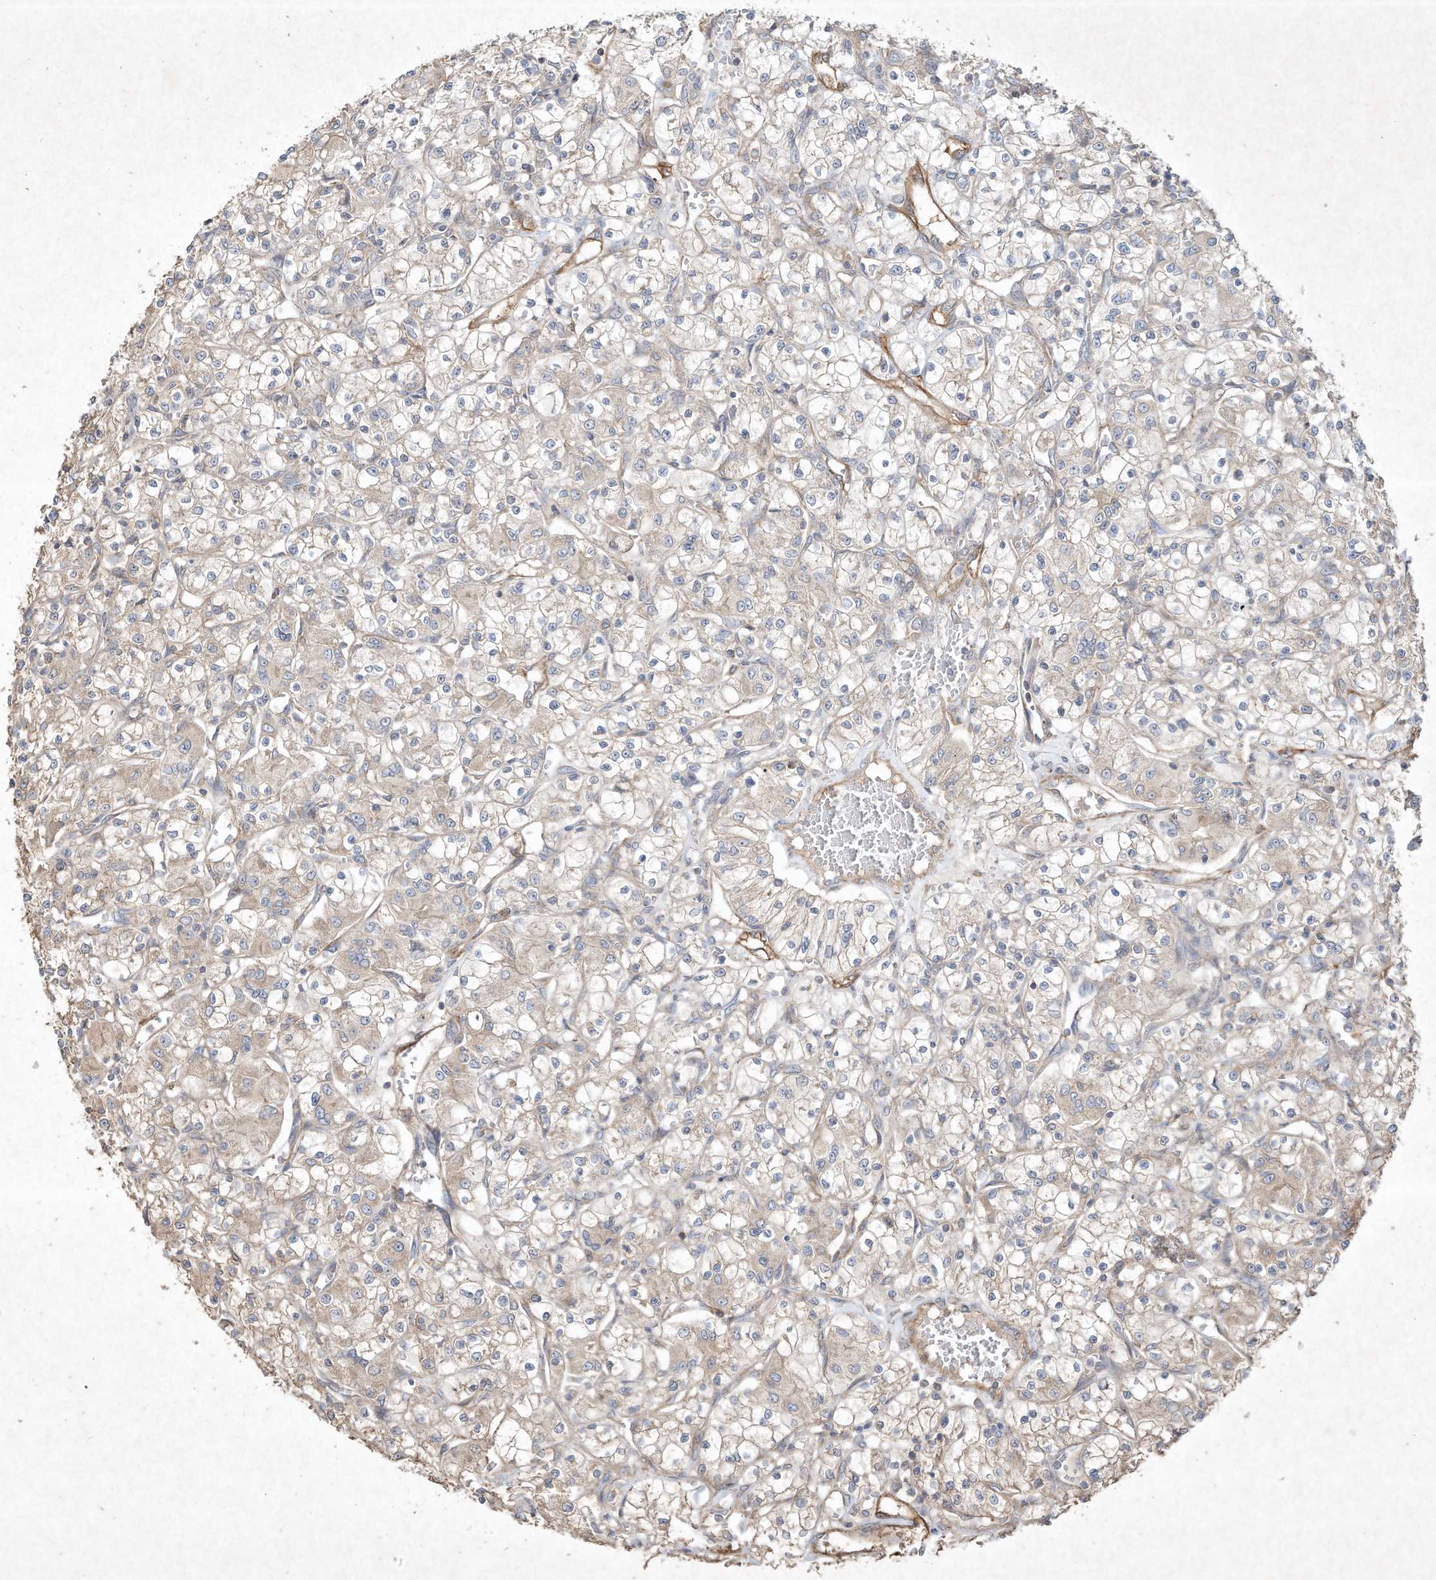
{"staining": {"intensity": "negative", "quantity": "none", "location": "none"}, "tissue": "renal cancer", "cell_type": "Tumor cells", "image_type": "cancer", "snomed": [{"axis": "morphology", "description": "Adenocarcinoma, NOS"}, {"axis": "topography", "description": "Kidney"}], "caption": "An immunohistochemistry (IHC) photomicrograph of renal adenocarcinoma is shown. There is no staining in tumor cells of renal adenocarcinoma. (Brightfield microscopy of DAB (3,3'-diaminobenzidine) immunohistochemistry at high magnification).", "gene": "HTR5A", "patient": {"sex": "female", "age": 59}}